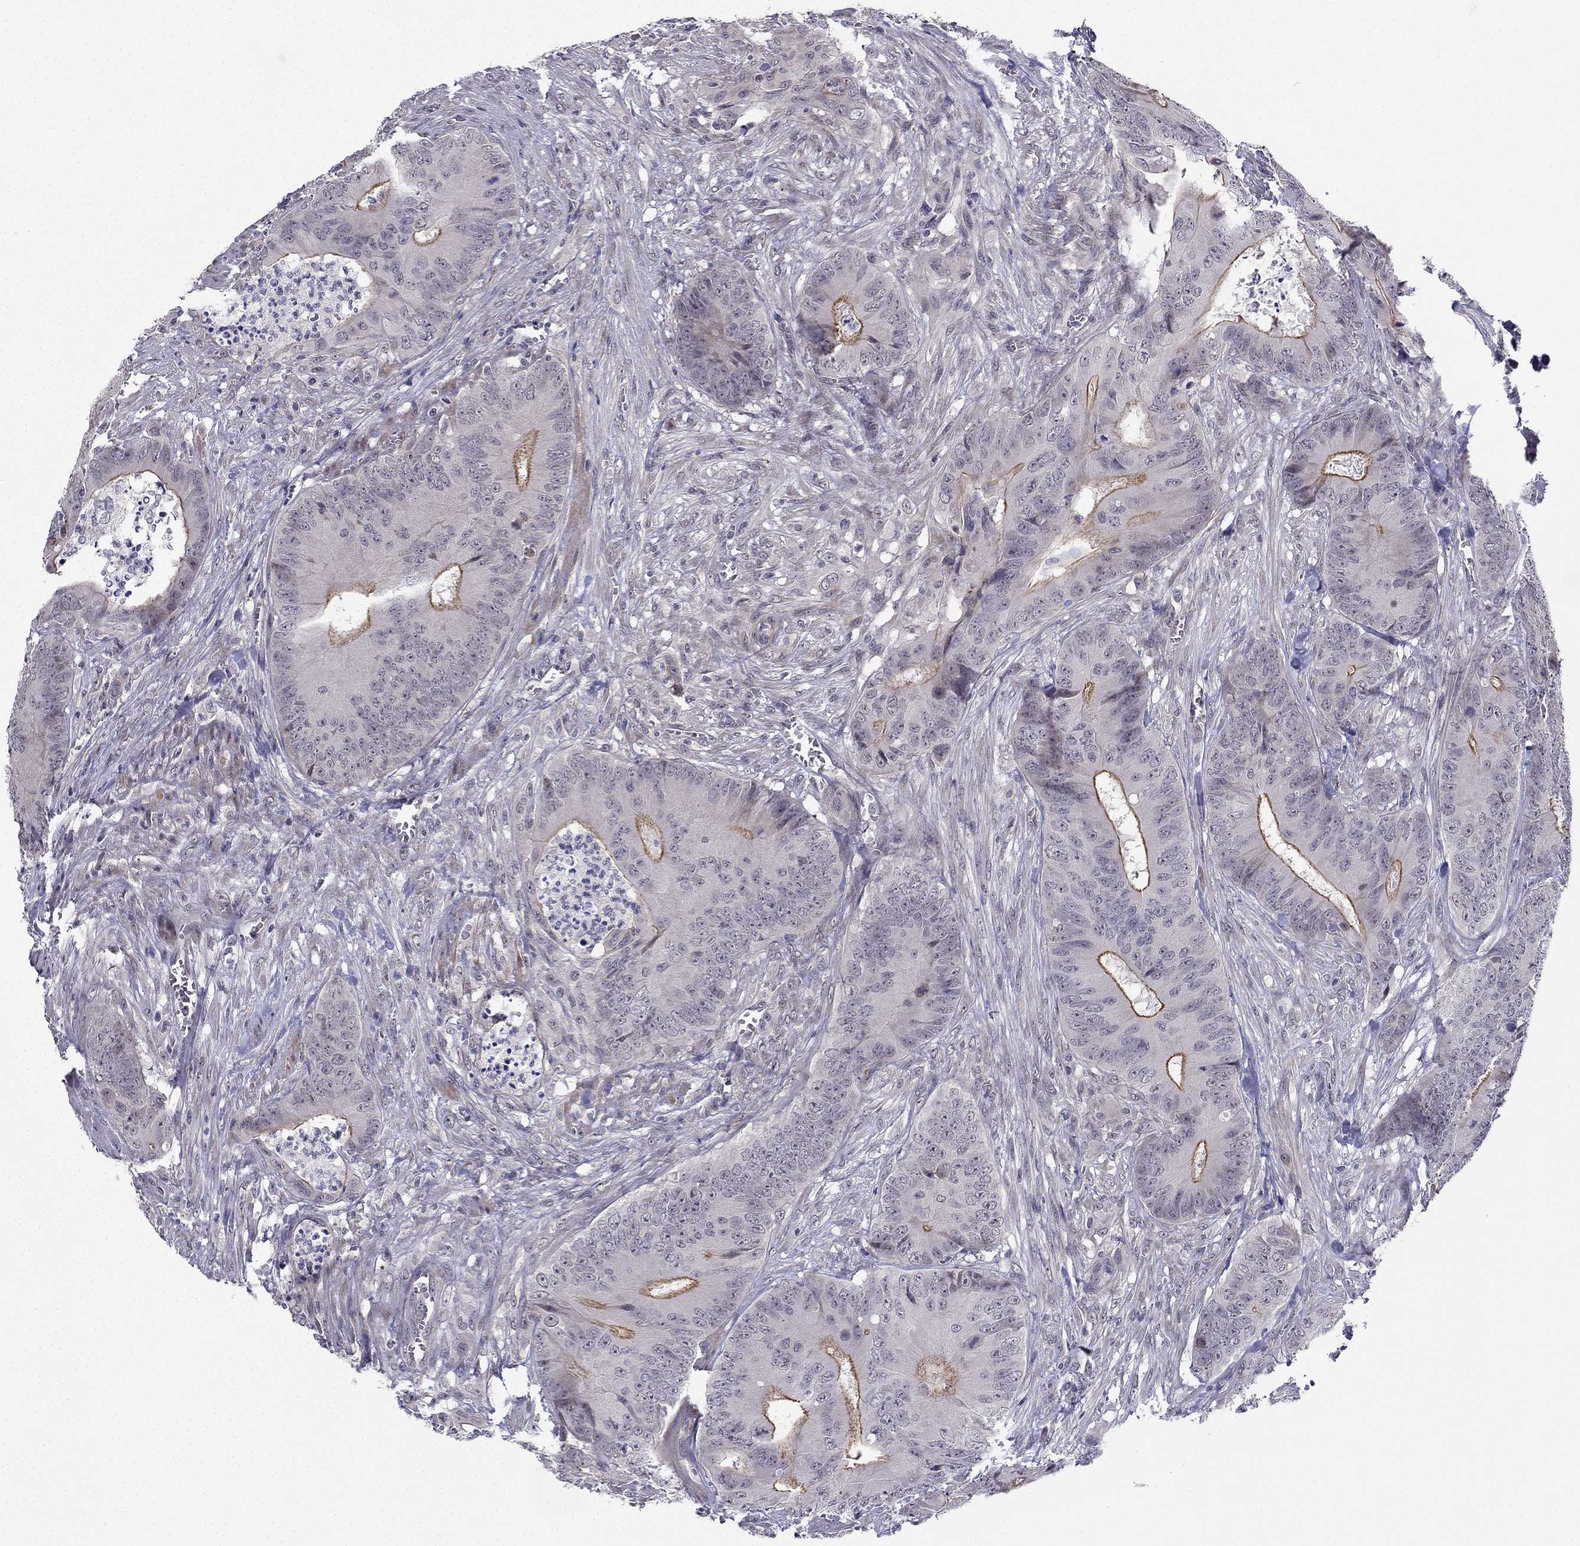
{"staining": {"intensity": "strong", "quantity": "<25%", "location": "cytoplasmic/membranous"}, "tissue": "colorectal cancer", "cell_type": "Tumor cells", "image_type": "cancer", "snomed": [{"axis": "morphology", "description": "Adenocarcinoma, NOS"}, {"axis": "topography", "description": "Colon"}], "caption": "Colorectal cancer (adenocarcinoma) stained with a protein marker shows strong staining in tumor cells.", "gene": "CHST8", "patient": {"sex": "male", "age": 84}}